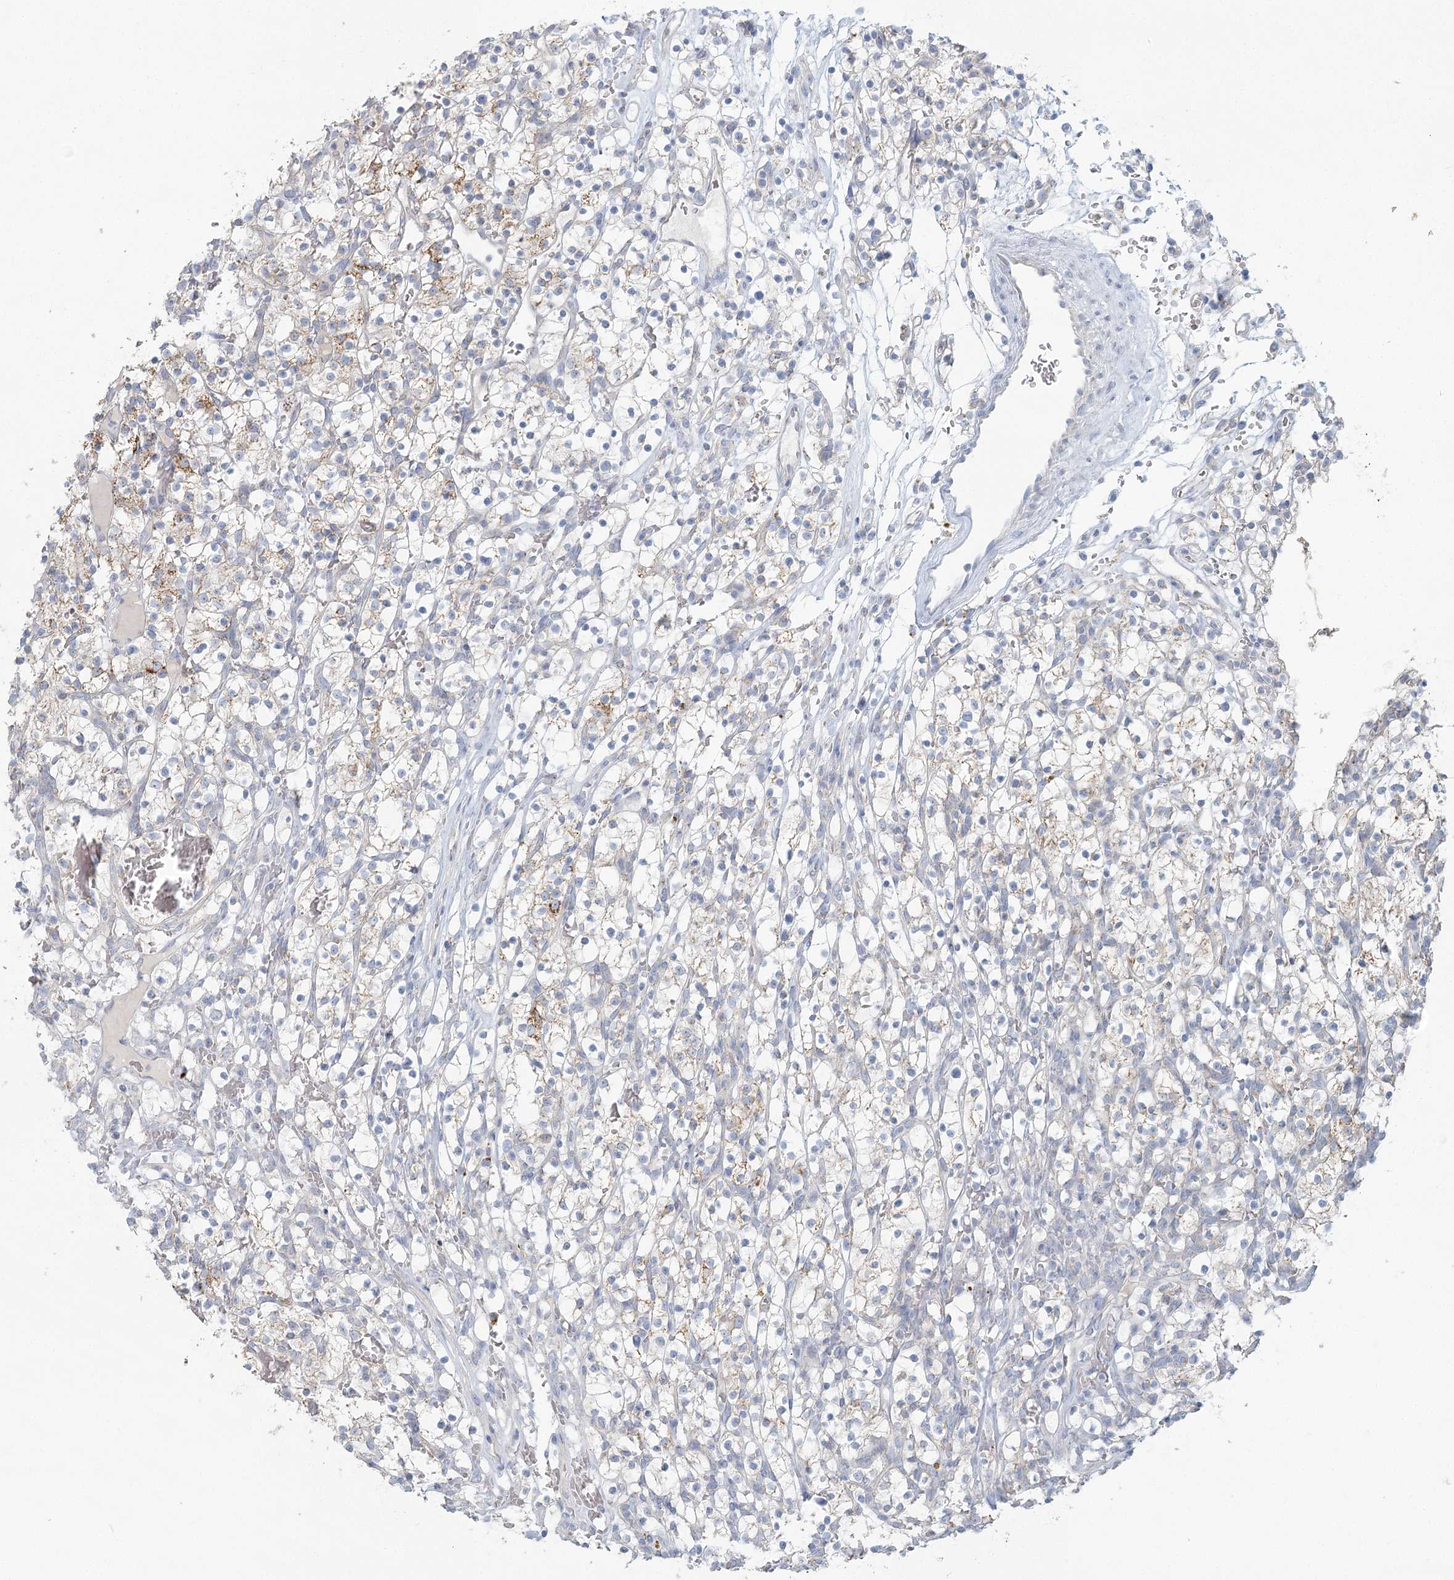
{"staining": {"intensity": "moderate", "quantity": "<25%", "location": "cytoplasmic/membranous"}, "tissue": "renal cancer", "cell_type": "Tumor cells", "image_type": "cancer", "snomed": [{"axis": "morphology", "description": "Adenocarcinoma, NOS"}, {"axis": "topography", "description": "Kidney"}], "caption": "DAB (3,3'-diaminobenzidine) immunohistochemical staining of human renal cancer (adenocarcinoma) reveals moderate cytoplasmic/membranous protein staining in about <25% of tumor cells. (IHC, brightfield microscopy, high magnification).", "gene": "BPHL", "patient": {"sex": "female", "age": 57}}